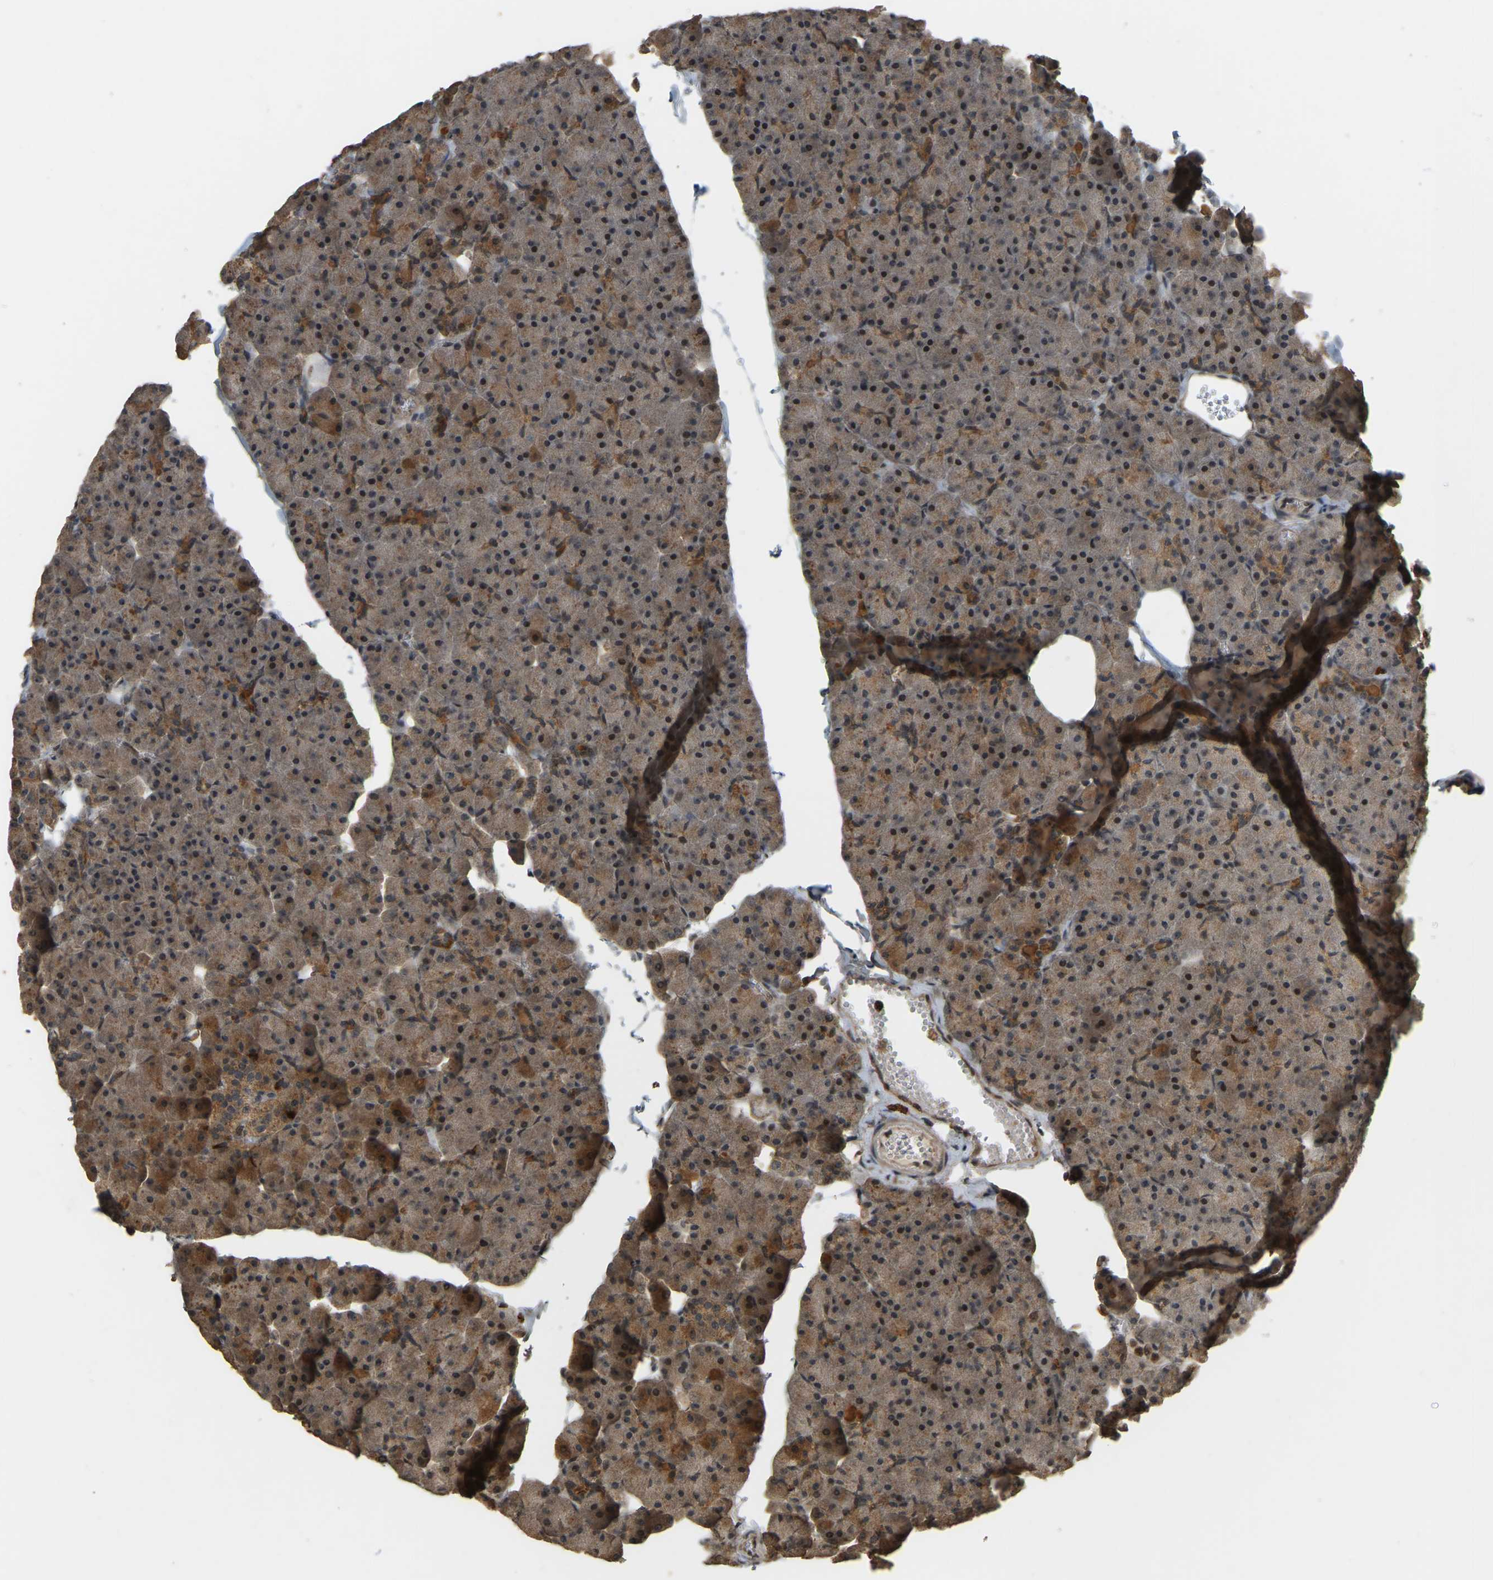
{"staining": {"intensity": "moderate", "quantity": "<25%", "location": "cytoplasmic/membranous,nuclear"}, "tissue": "pancreas", "cell_type": "Exocrine glandular cells", "image_type": "normal", "snomed": [{"axis": "morphology", "description": "Normal tissue, NOS"}, {"axis": "topography", "description": "Pancreas"}], "caption": "This image shows IHC staining of normal pancreas, with low moderate cytoplasmic/membranous,nuclear positivity in approximately <25% of exocrine glandular cells.", "gene": "BRF2", "patient": {"sex": "male", "age": 35}}